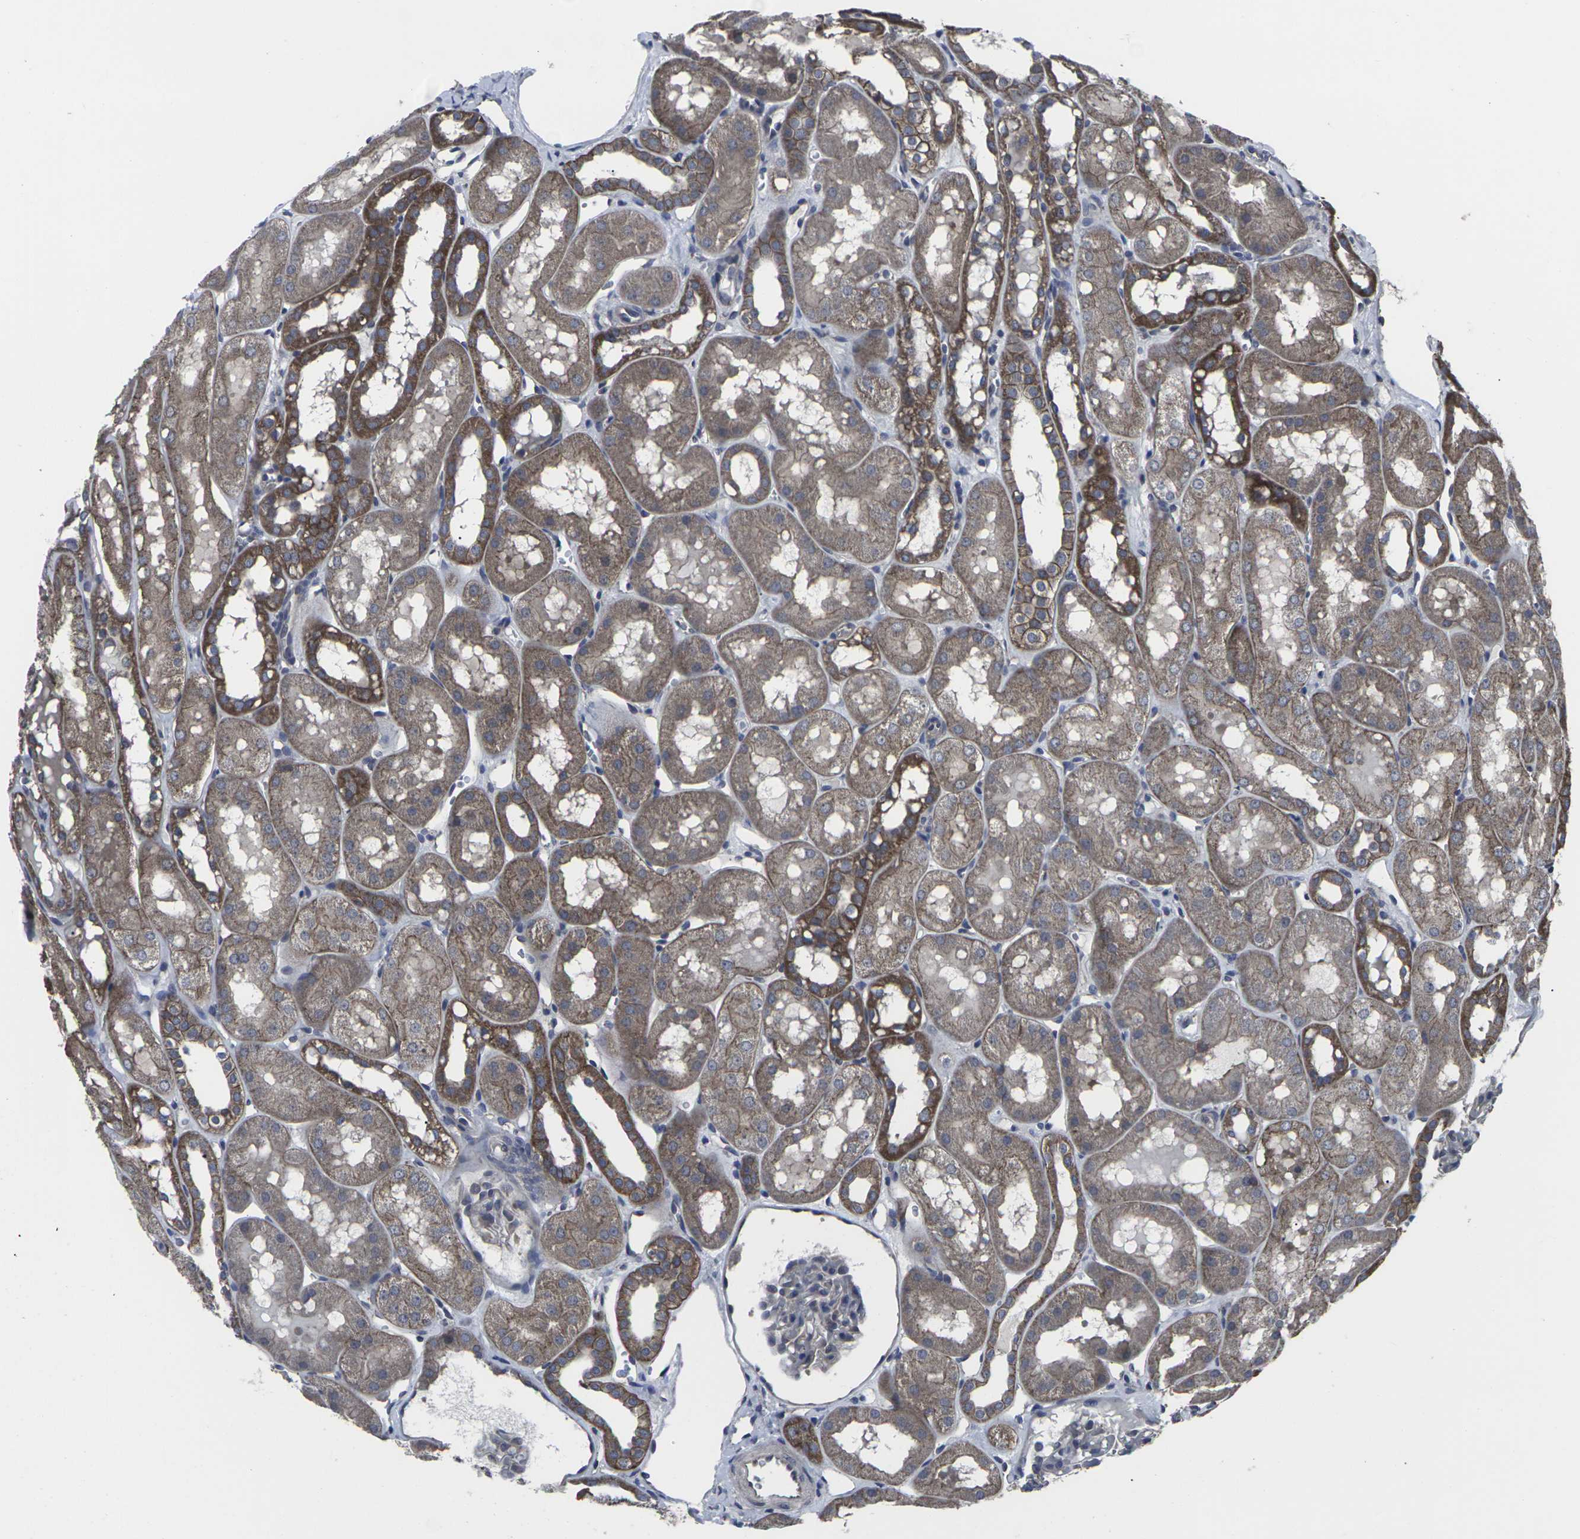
{"staining": {"intensity": "negative", "quantity": "none", "location": "none"}, "tissue": "kidney", "cell_type": "Cells in glomeruli", "image_type": "normal", "snomed": [{"axis": "morphology", "description": "Normal tissue, NOS"}, {"axis": "topography", "description": "Kidney"}, {"axis": "topography", "description": "Urinary bladder"}], "caption": "IHC histopathology image of unremarkable human kidney stained for a protein (brown), which displays no expression in cells in glomeruli. Nuclei are stained in blue.", "gene": "MAPKAPK2", "patient": {"sex": "male", "age": 16}}